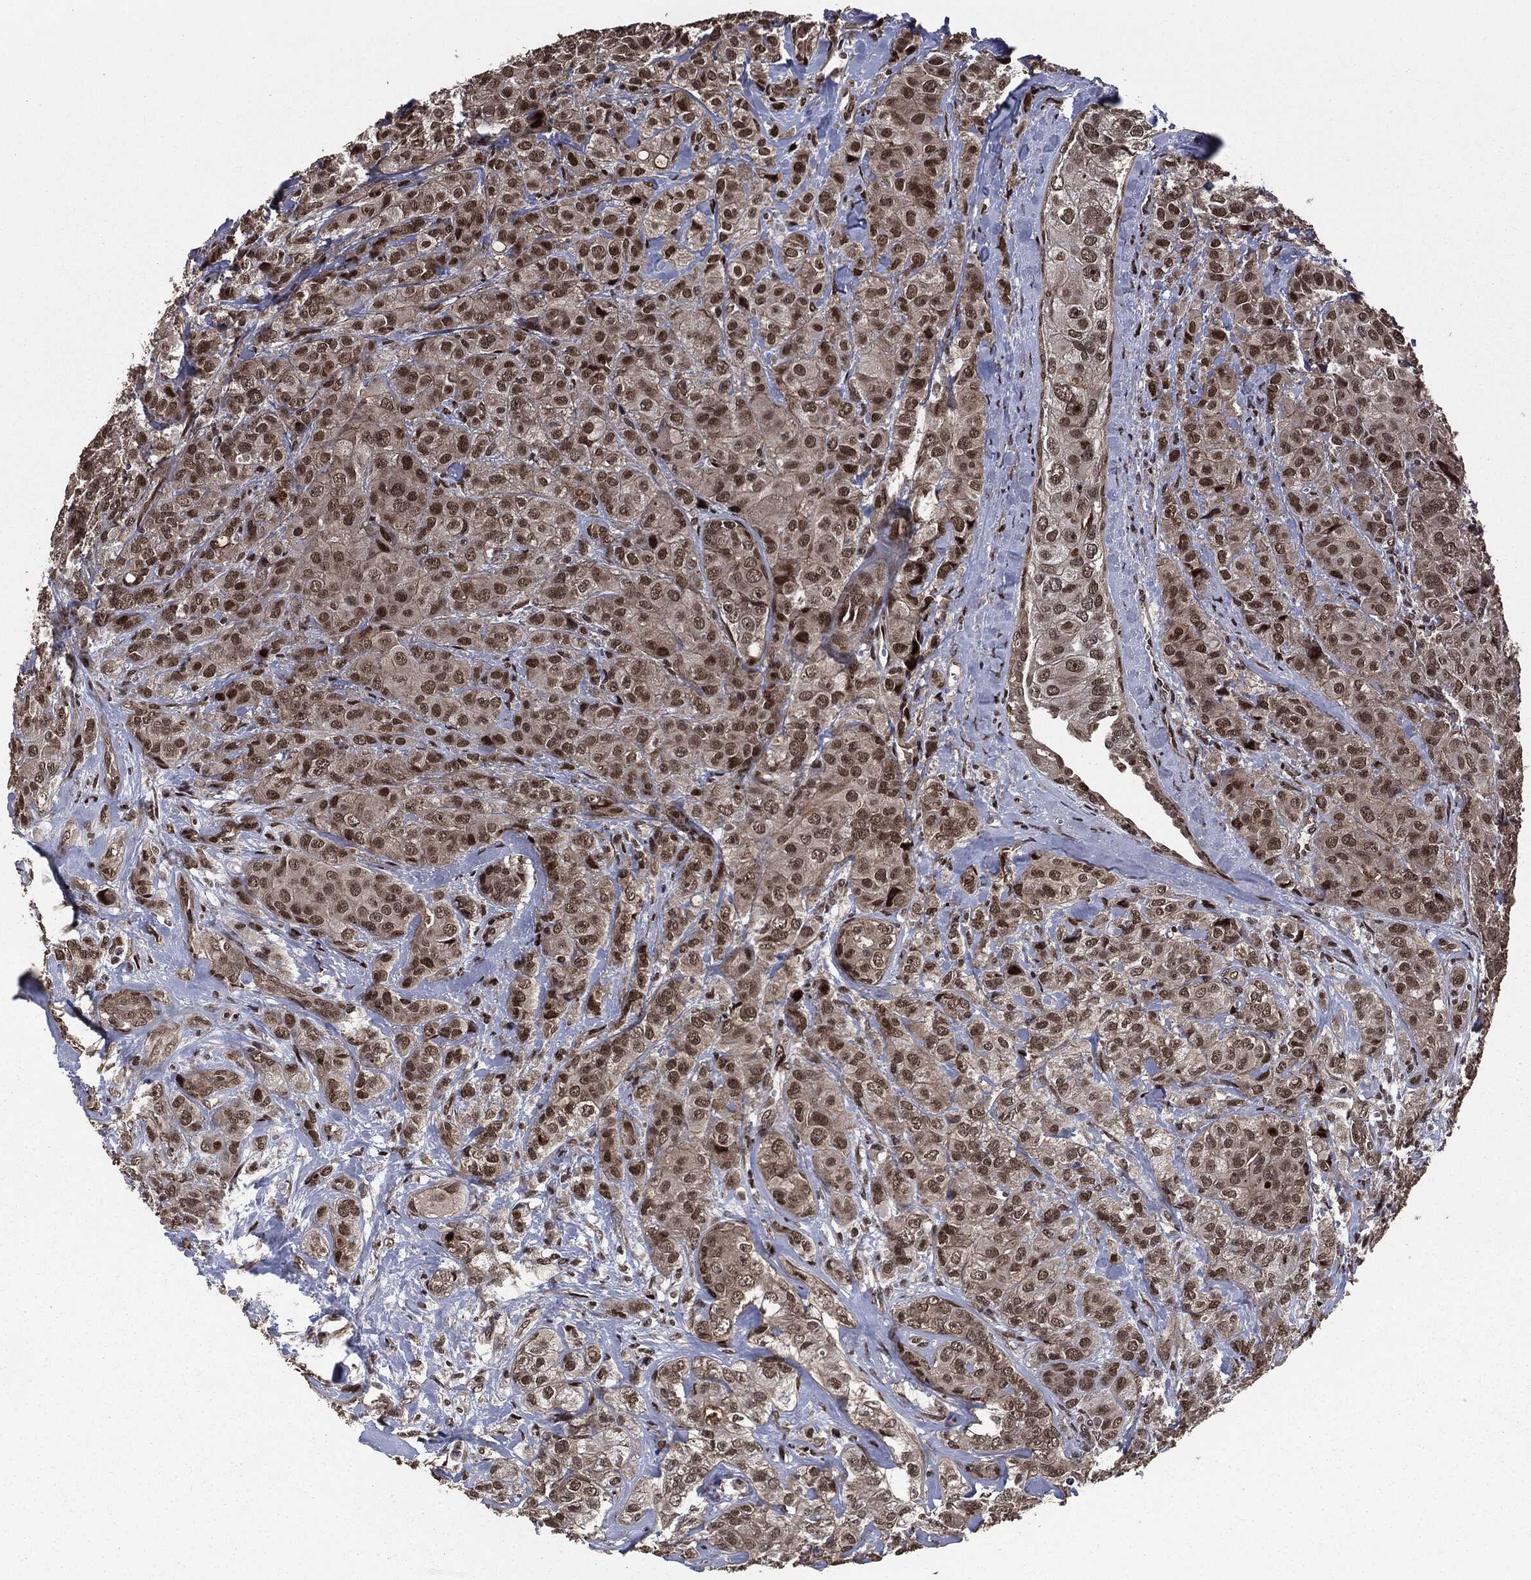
{"staining": {"intensity": "moderate", "quantity": ">75%", "location": "cytoplasmic/membranous,nuclear"}, "tissue": "breast cancer", "cell_type": "Tumor cells", "image_type": "cancer", "snomed": [{"axis": "morphology", "description": "Normal tissue, NOS"}, {"axis": "morphology", "description": "Duct carcinoma"}, {"axis": "topography", "description": "Breast"}], "caption": "Breast intraductal carcinoma stained with a brown dye shows moderate cytoplasmic/membranous and nuclear positive expression in approximately >75% of tumor cells.", "gene": "DVL2", "patient": {"sex": "female", "age": 43}}